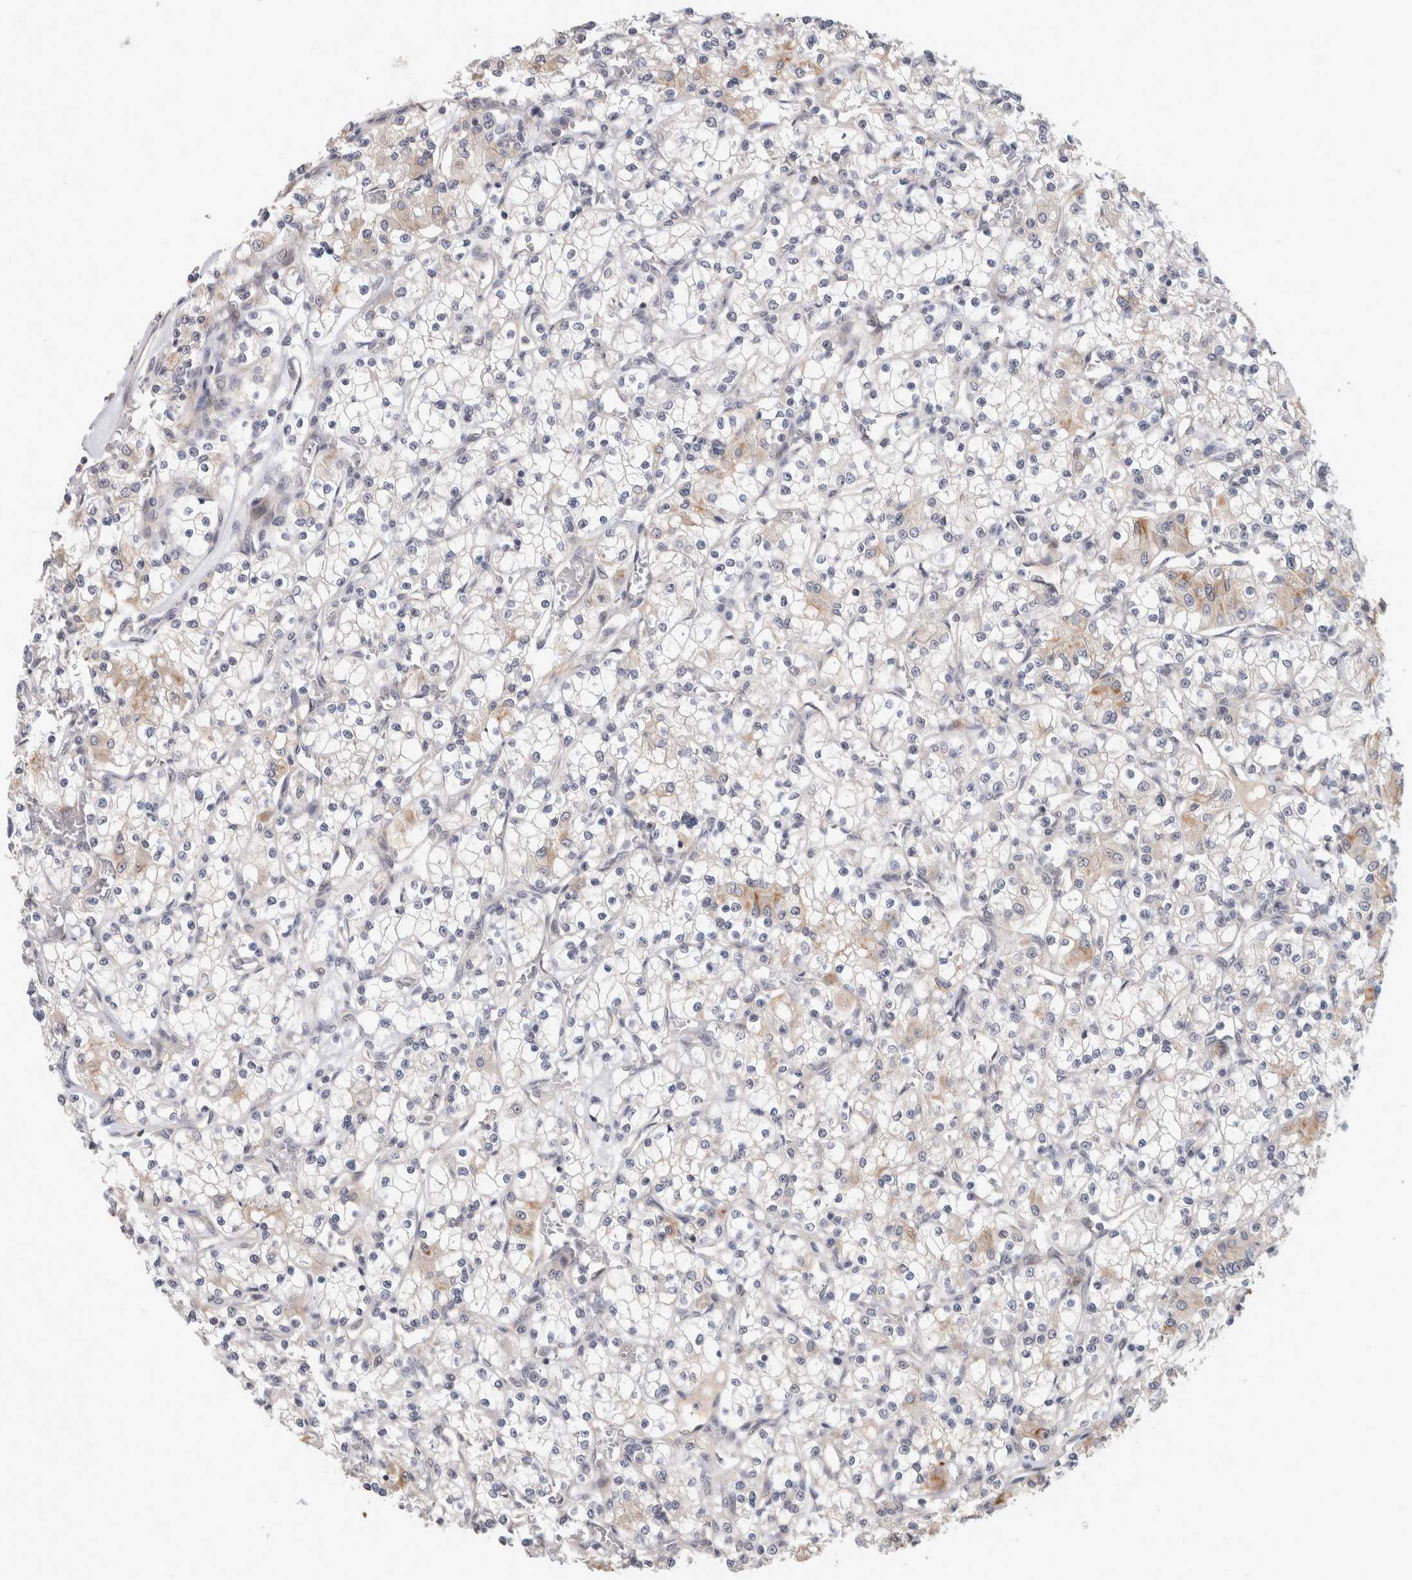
{"staining": {"intensity": "weak", "quantity": "<25%", "location": "cytoplasmic/membranous"}, "tissue": "renal cancer", "cell_type": "Tumor cells", "image_type": "cancer", "snomed": [{"axis": "morphology", "description": "Adenocarcinoma, NOS"}, {"axis": "topography", "description": "Kidney"}], "caption": "Tumor cells show no significant staining in adenocarcinoma (renal). The staining was performed using DAB to visualize the protein expression in brown, while the nuclei were stained in blue with hematoxylin (Magnification: 20x).", "gene": "CRISPLD1", "patient": {"sex": "female", "age": 59}}